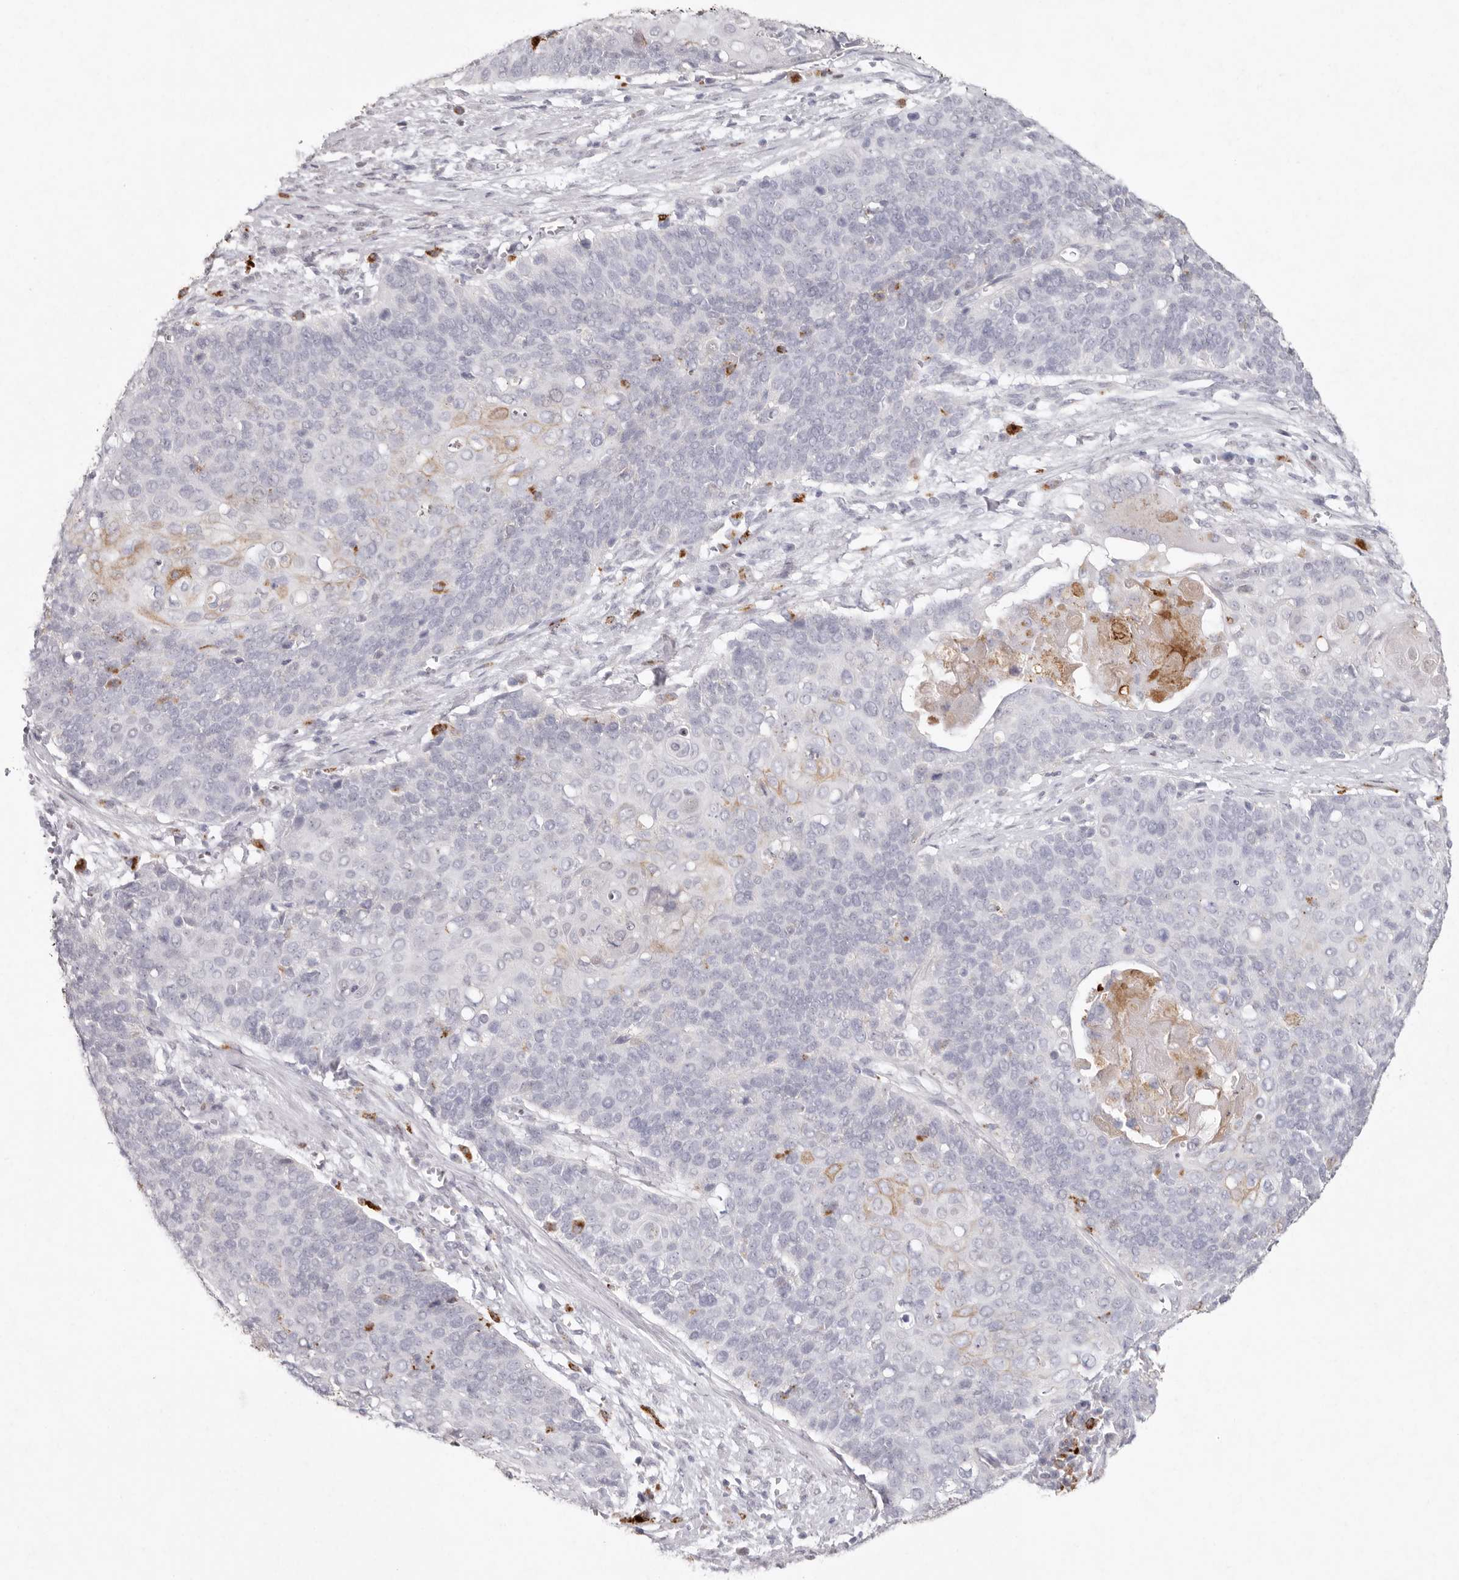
{"staining": {"intensity": "negative", "quantity": "none", "location": "none"}, "tissue": "cervical cancer", "cell_type": "Tumor cells", "image_type": "cancer", "snomed": [{"axis": "morphology", "description": "Squamous cell carcinoma, NOS"}, {"axis": "topography", "description": "Cervix"}], "caption": "High power microscopy photomicrograph of an IHC micrograph of squamous cell carcinoma (cervical), revealing no significant positivity in tumor cells. The staining is performed using DAB (3,3'-diaminobenzidine) brown chromogen with nuclei counter-stained in using hematoxylin.", "gene": "FAM185A", "patient": {"sex": "female", "age": 39}}